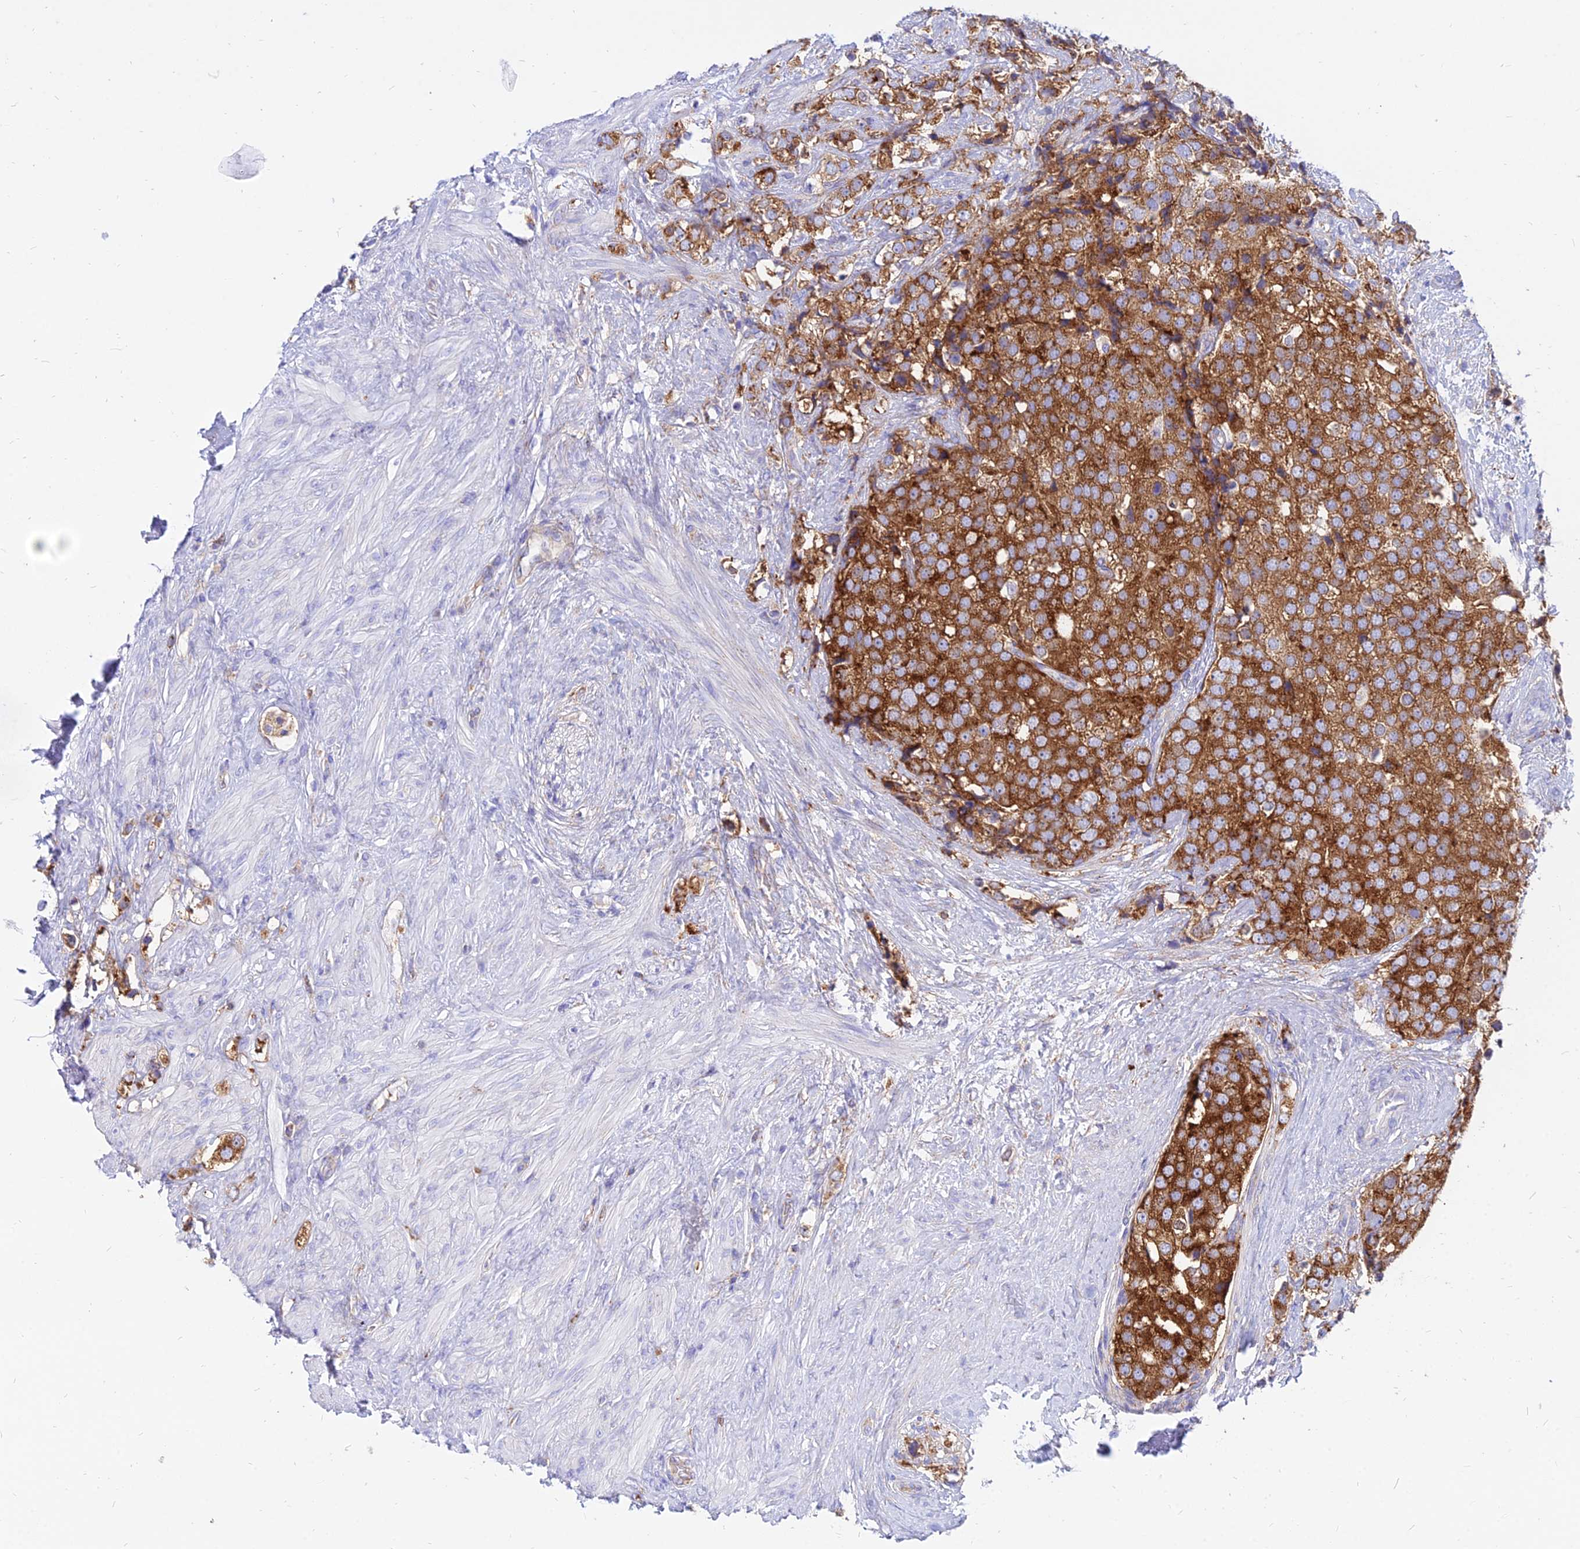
{"staining": {"intensity": "strong", "quantity": ">75%", "location": "cytoplasmic/membranous"}, "tissue": "prostate cancer", "cell_type": "Tumor cells", "image_type": "cancer", "snomed": [{"axis": "morphology", "description": "Adenocarcinoma, High grade"}, {"axis": "topography", "description": "Prostate"}], "caption": "Human prostate cancer (high-grade adenocarcinoma) stained with a brown dye demonstrates strong cytoplasmic/membranous positive staining in about >75% of tumor cells.", "gene": "AGTRAP", "patient": {"sex": "male", "age": 49}}